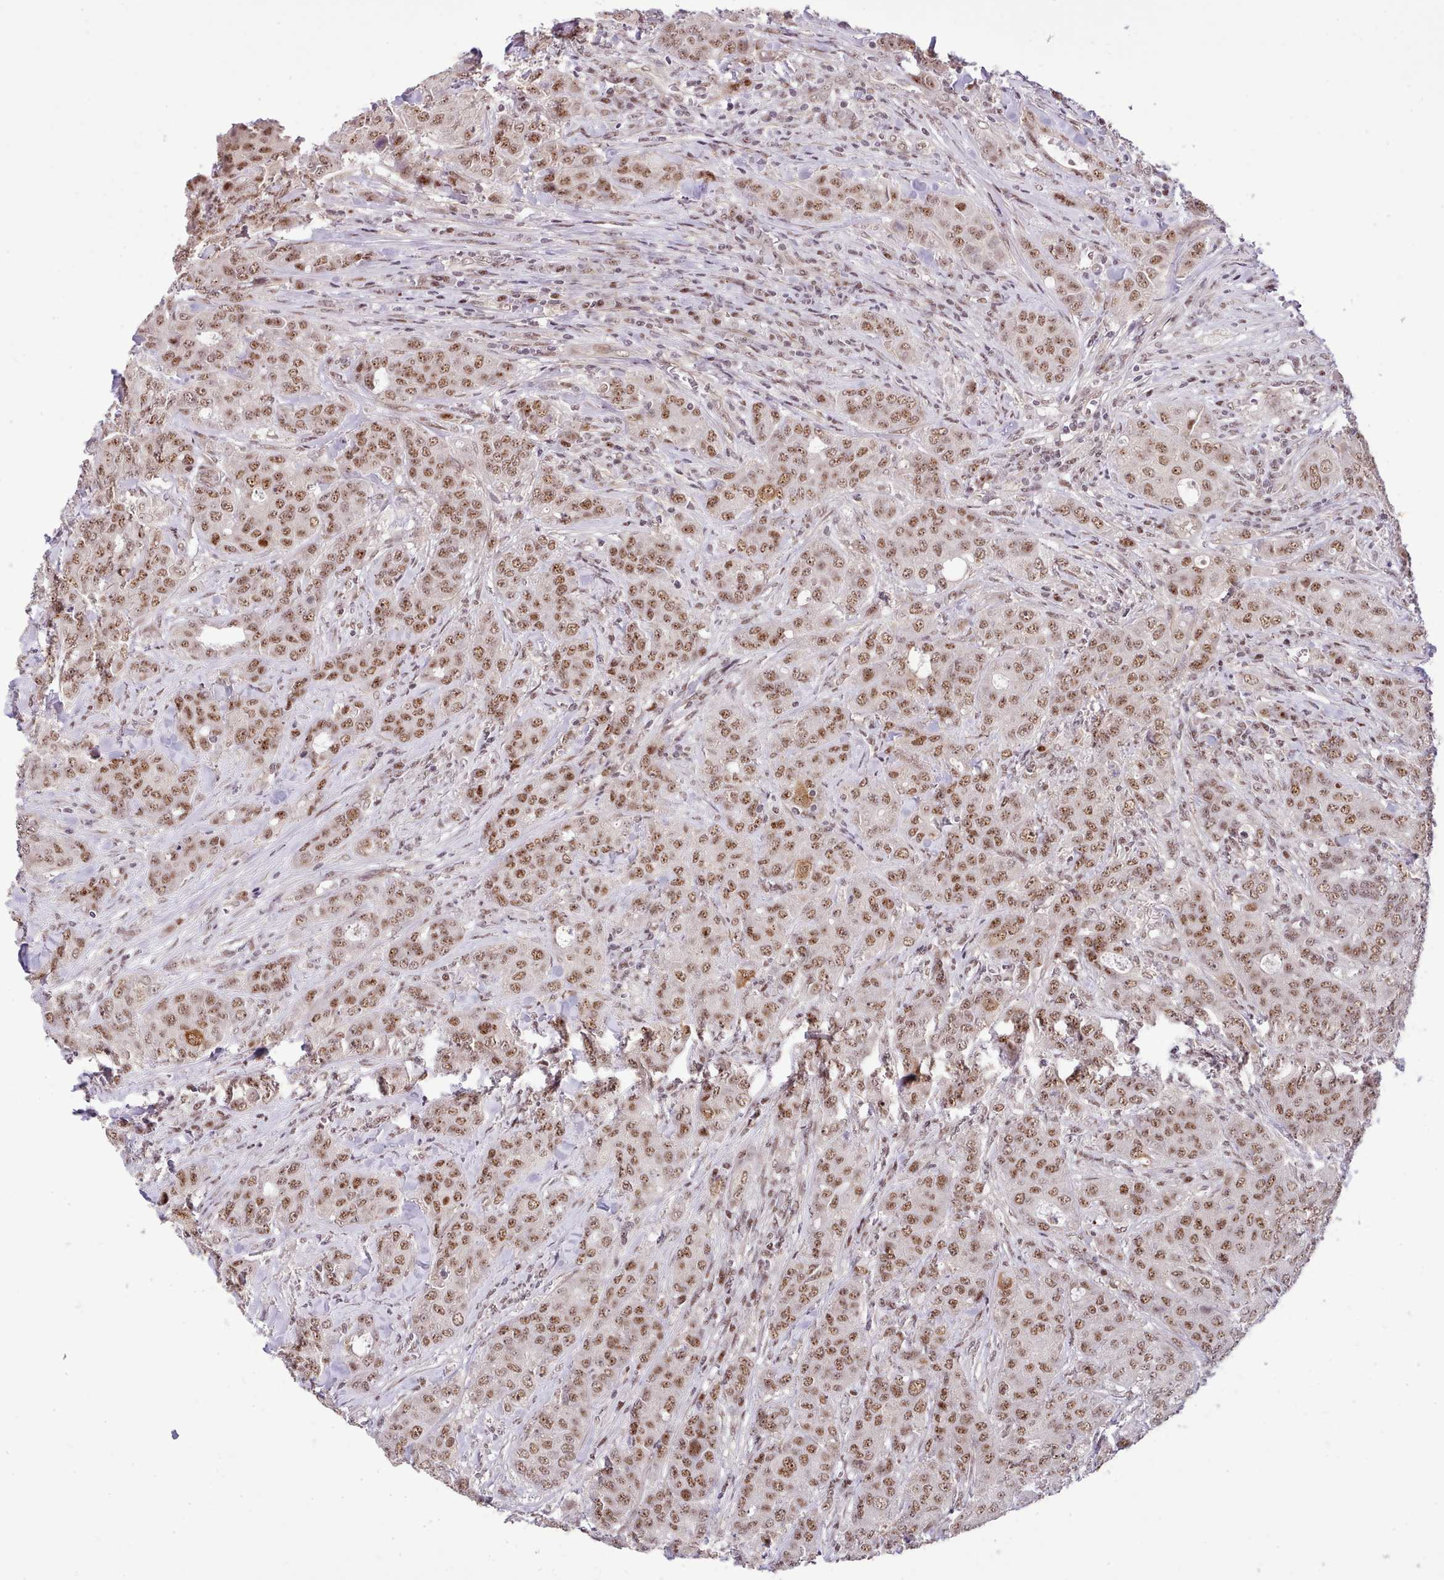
{"staining": {"intensity": "moderate", "quantity": ">75%", "location": "nuclear"}, "tissue": "breast cancer", "cell_type": "Tumor cells", "image_type": "cancer", "snomed": [{"axis": "morphology", "description": "Duct carcinoma"}, {"axis": "topography", "description": "Breast"}], "caption": "The image demonstrates immunohistochemical staining of breast cancer. There is moderate nuclear expression is seen in approximately >75% of tumor cells. Nuclei are stained in blue.", "gene": "HOXB7", "patient": {"sex": "female", "age": 43}}